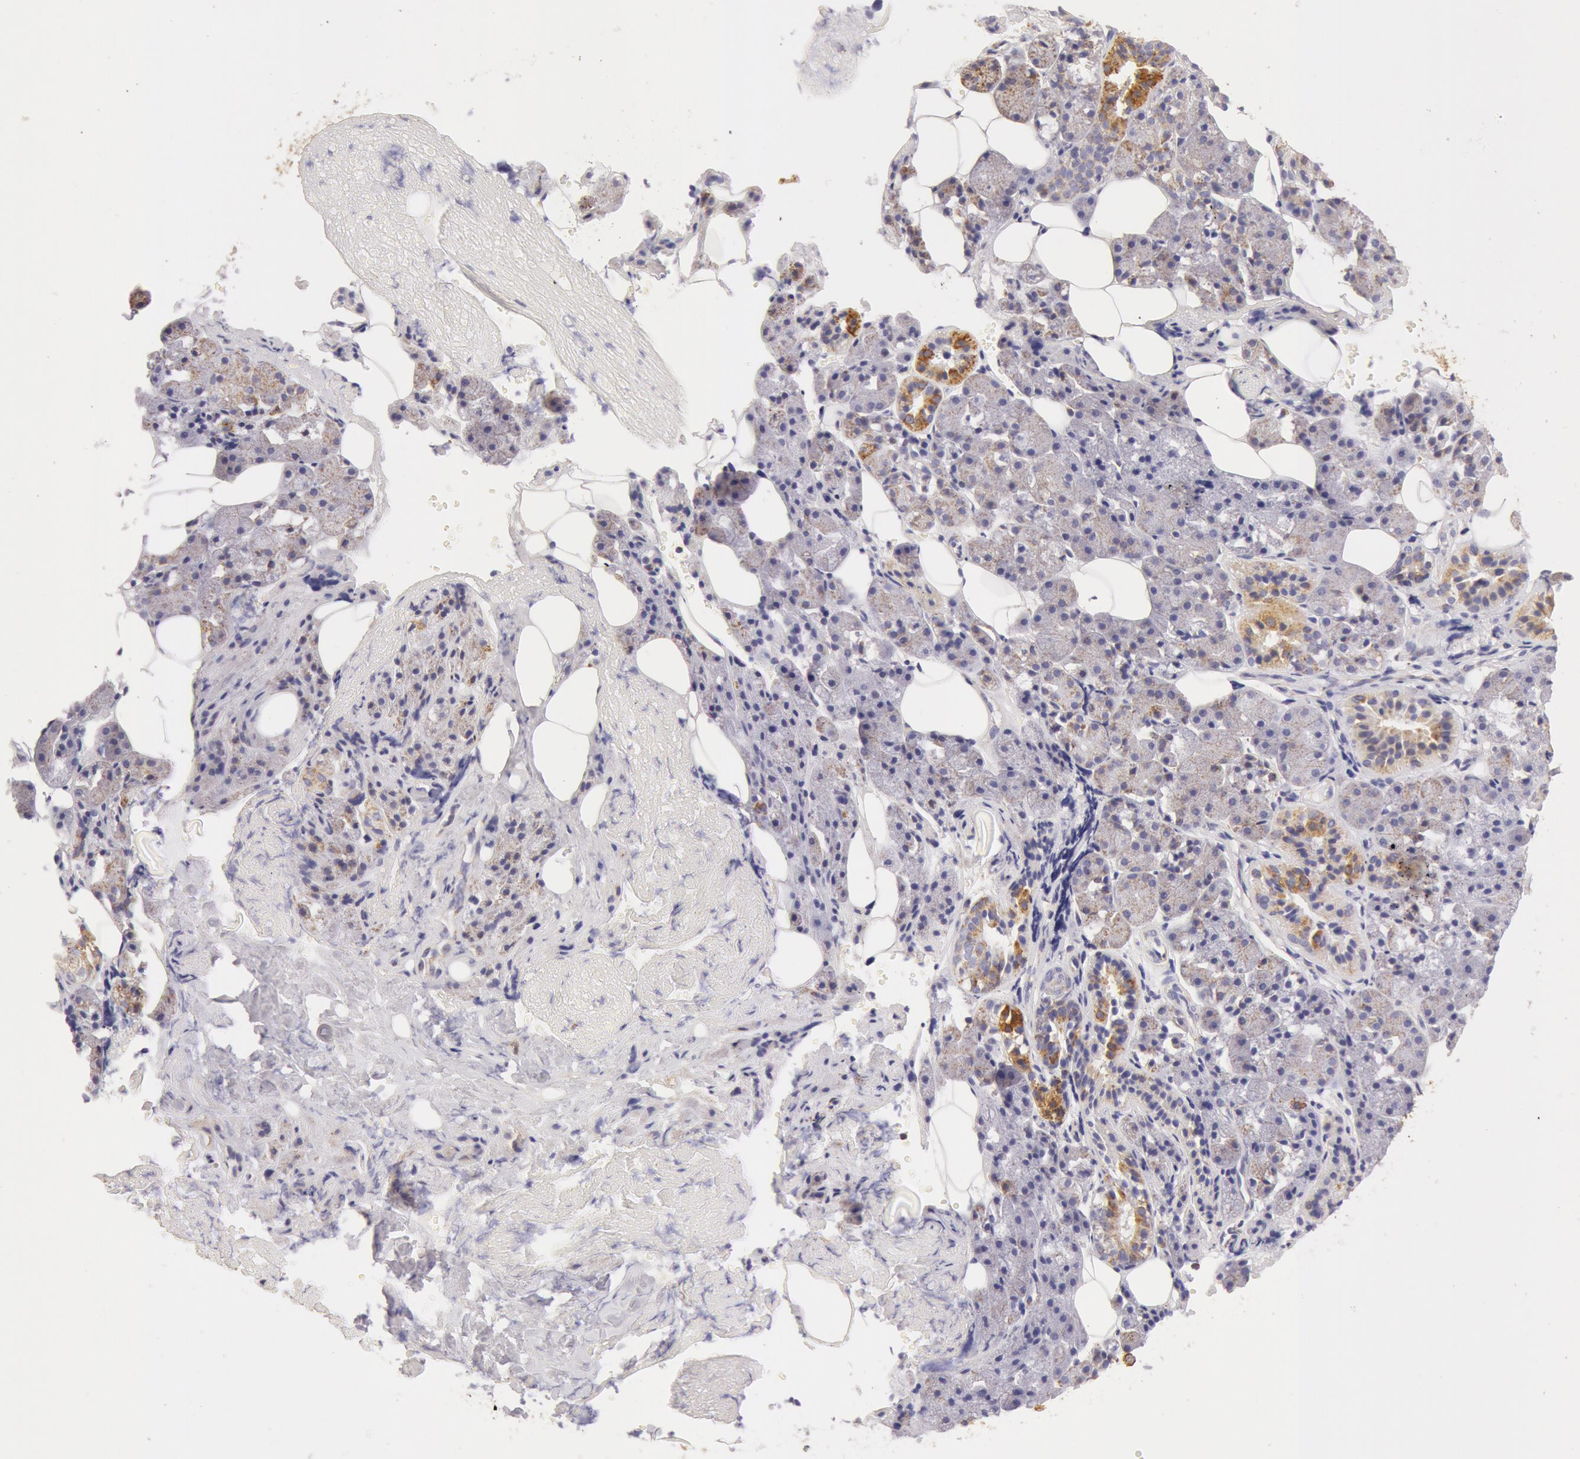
{"staining": {"intensity": "weak", "quantity": "25%-75%", "location": "cytoplasmic/membranous"}, "tissue": "salivary gland", "cell_type": "Glandular cells", "image_type": "normal", "snomed": [{"axis": "morphology", "description": "Normal tissue, NOS"}, {"axis": "topography", "description": "Salivary gland"}], "caption": "Protein staining shows weak cytoplasmic/membranous staining in about 25%-75% of glandular cells in benign salivary gland. Nuclei are stained in blue.", "gene": "ATP5F1B", "patient": {"sex": "female", "age": 55}}